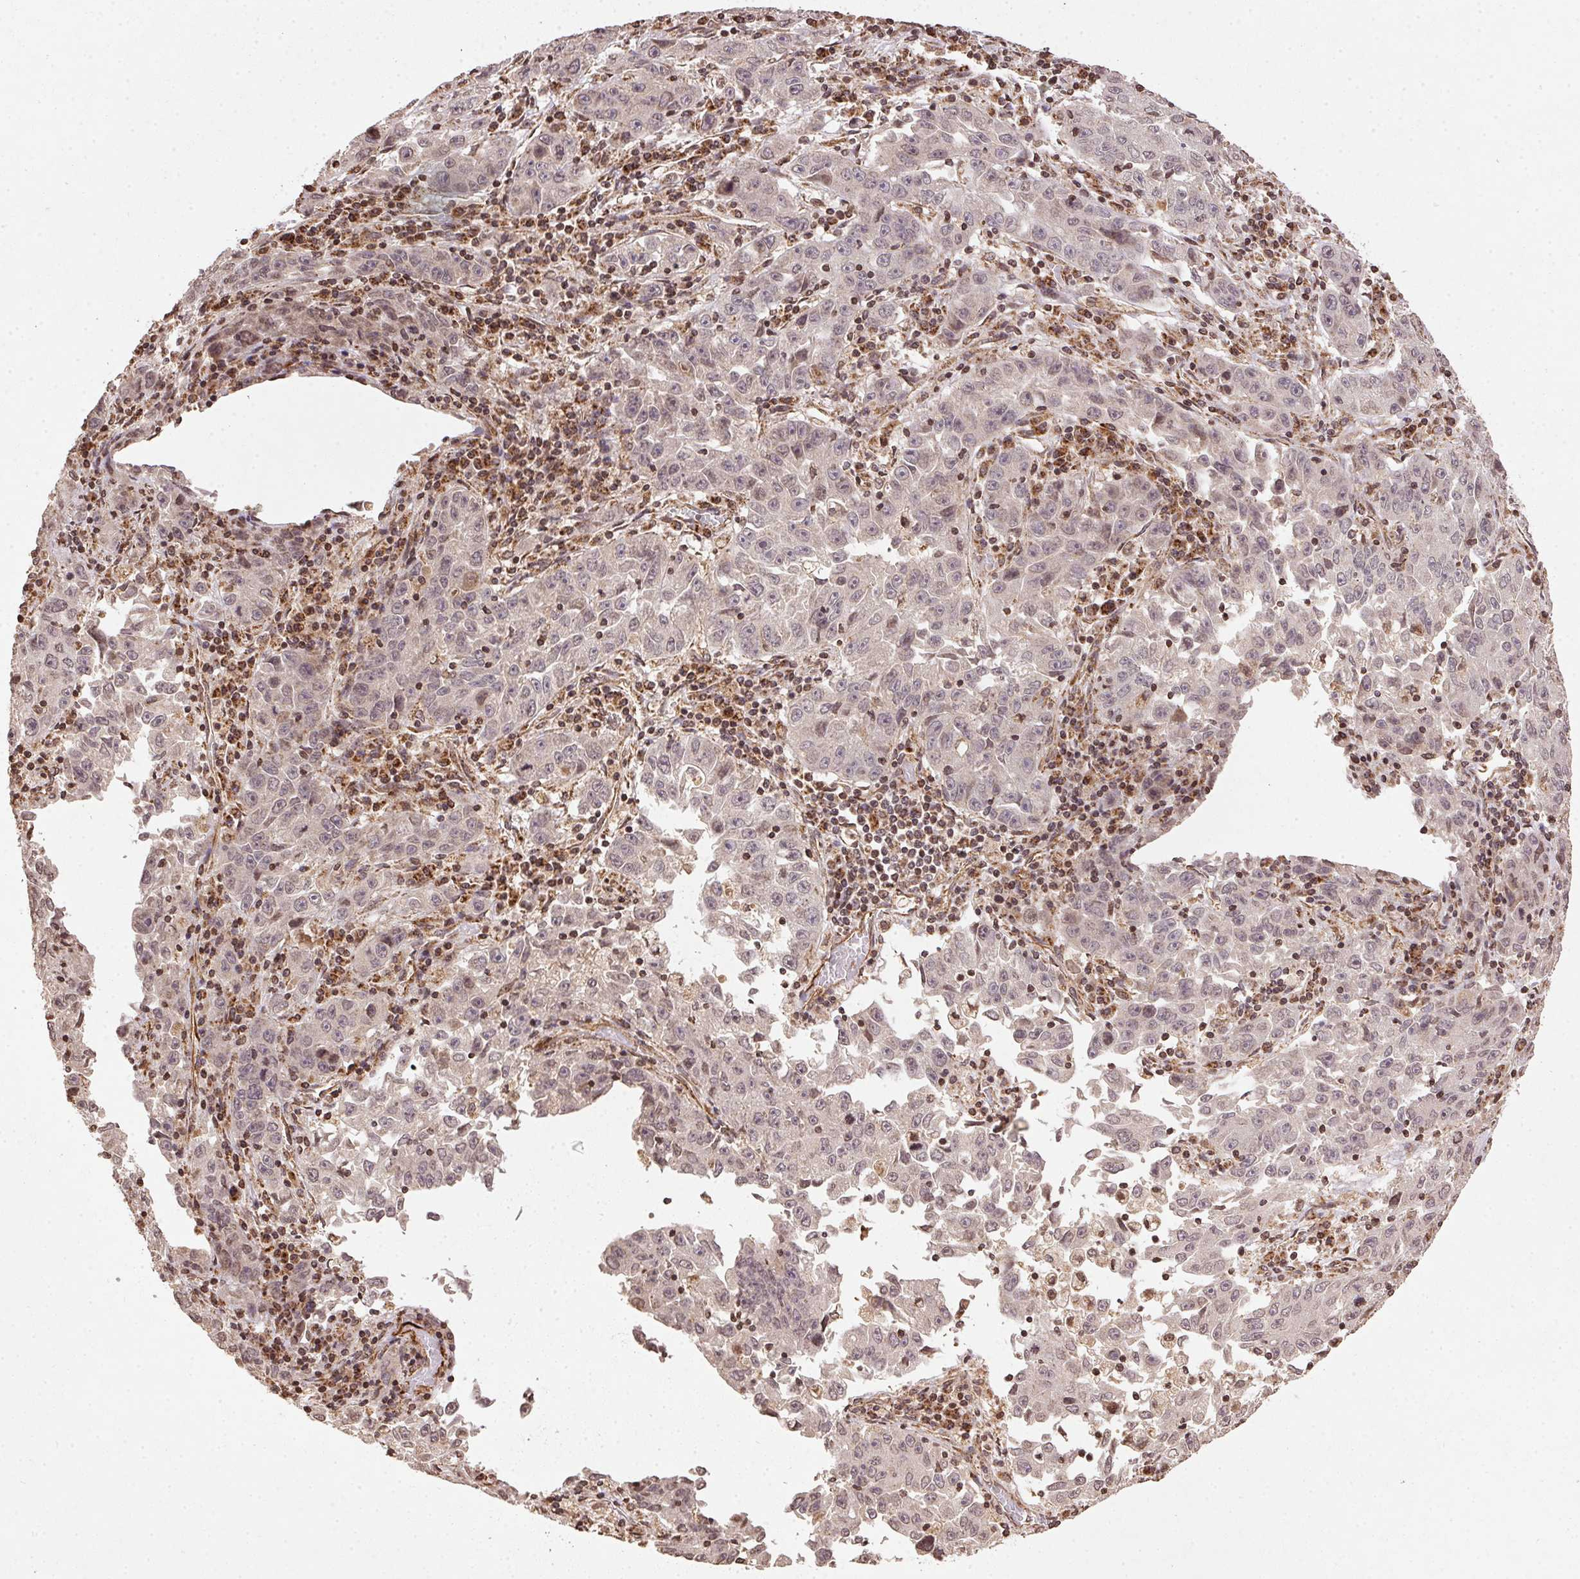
{"staining": {"intensity": "negative", "quantity": "none", "location": "none"}, "tissue": "lung cancer", "cell_type": "Tumor cells", "image_type": "cancer", "snomed": [{"axis": "morphology", "description": "Normal morphology"}, {"axis": "morphology", "description": "Adenocarcinoma, NOS"}, {"axis": "topography", "description": "Lymph node"}, {"axis": "topography", "description": "Lung"}], "caption": "Immunohistochemical staining of human lung cancer displays no significant expression in tumor cells.", "gene": "SPRED2", "patient": {"sex": "female", "age": 57}}